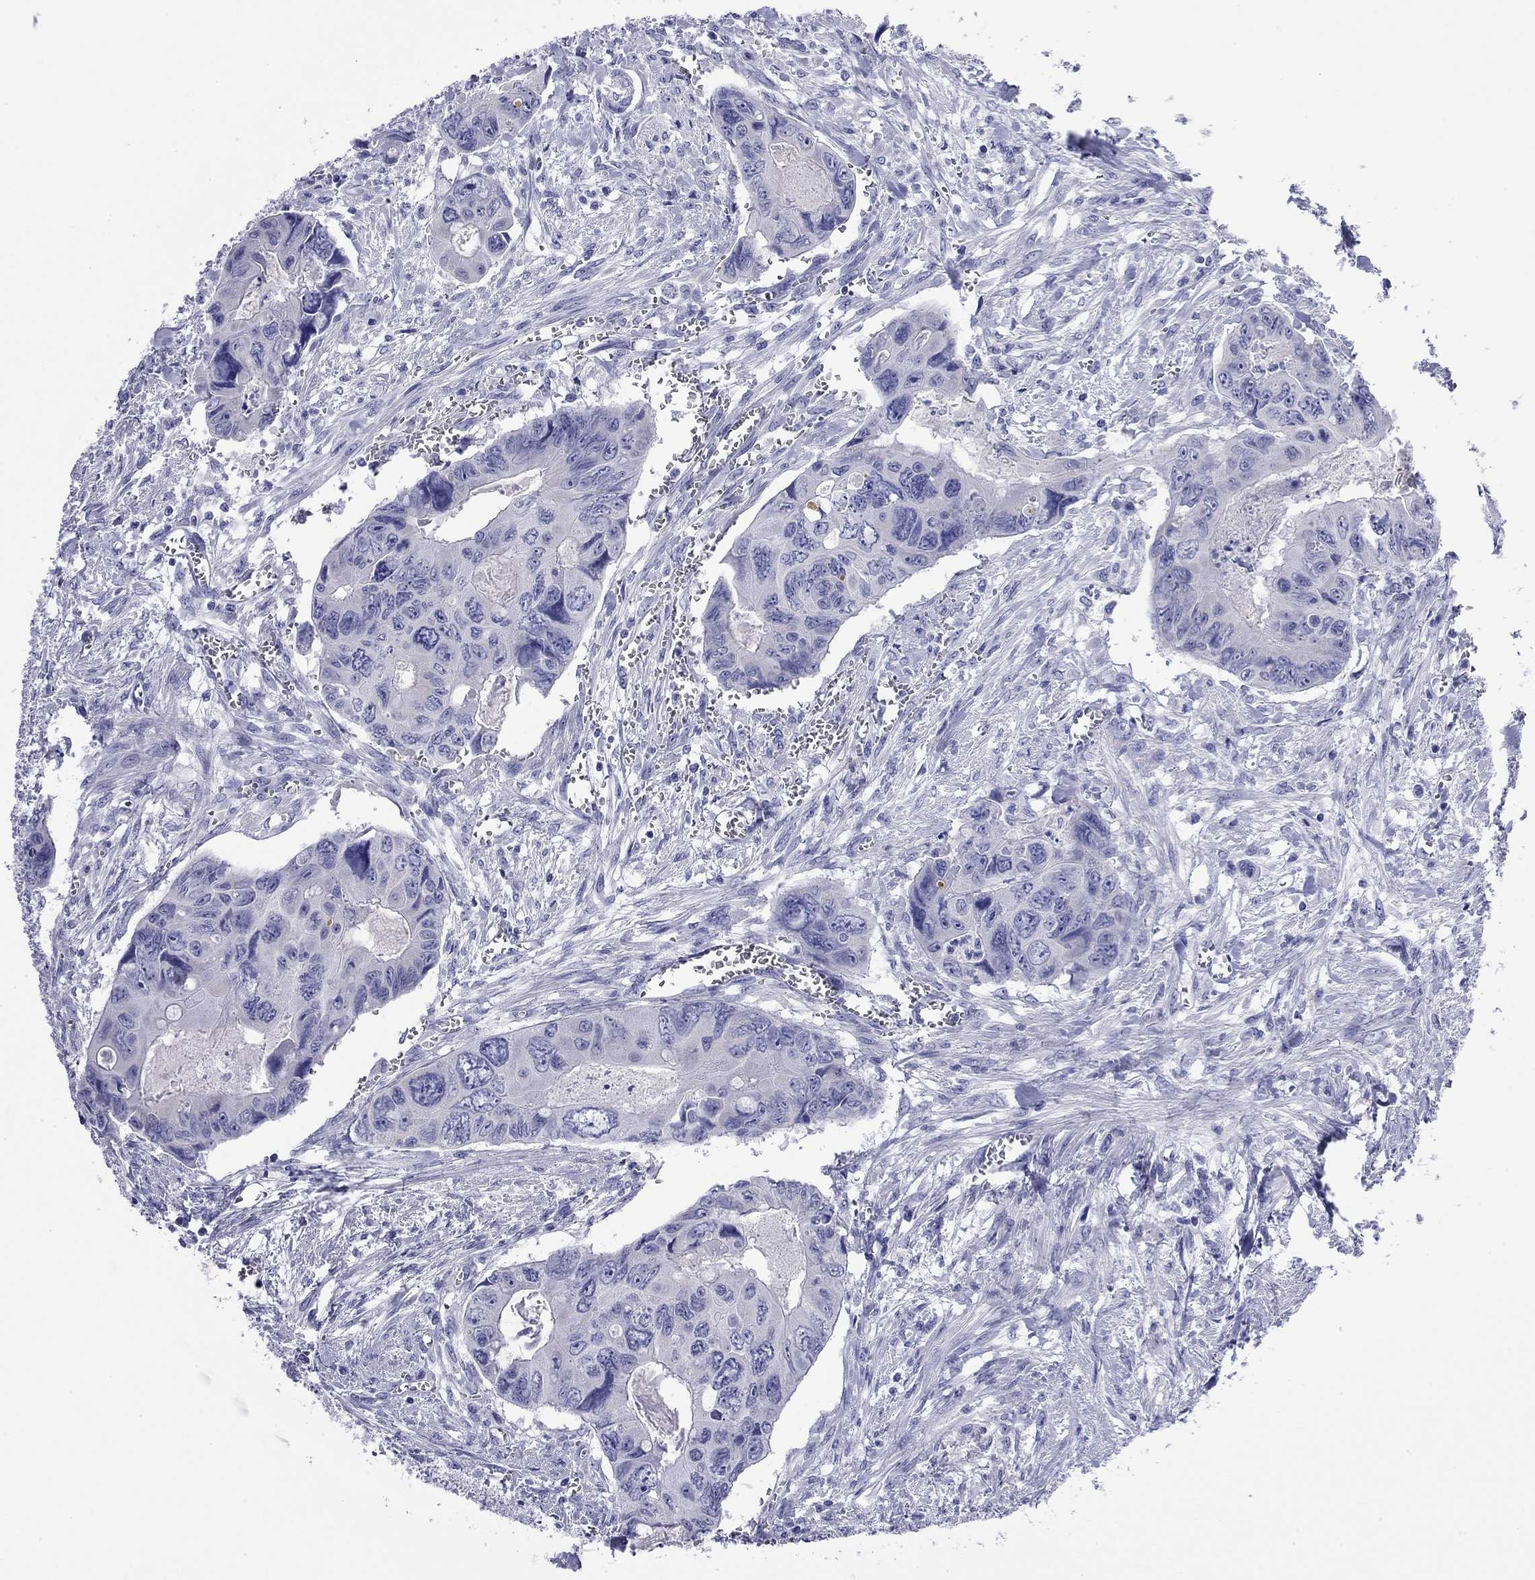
{"staining": {"intensity": "negative", "quantity": "none", "location": "none"}, "tissue": "colorectal cancer", "cell_type": "Tumor cells", "image_type": "cancer", "snomed": [{"axis": "morphology", "description": "Adenocarcinoma, NOS"}, {"axis": "topography", "description": "Rectum"}], "caption": "The image shows no significant staining in tumor cells of colorectal cancer.", "gene": "FIGLA", "patient": {"sex": "male", "age": 62}}